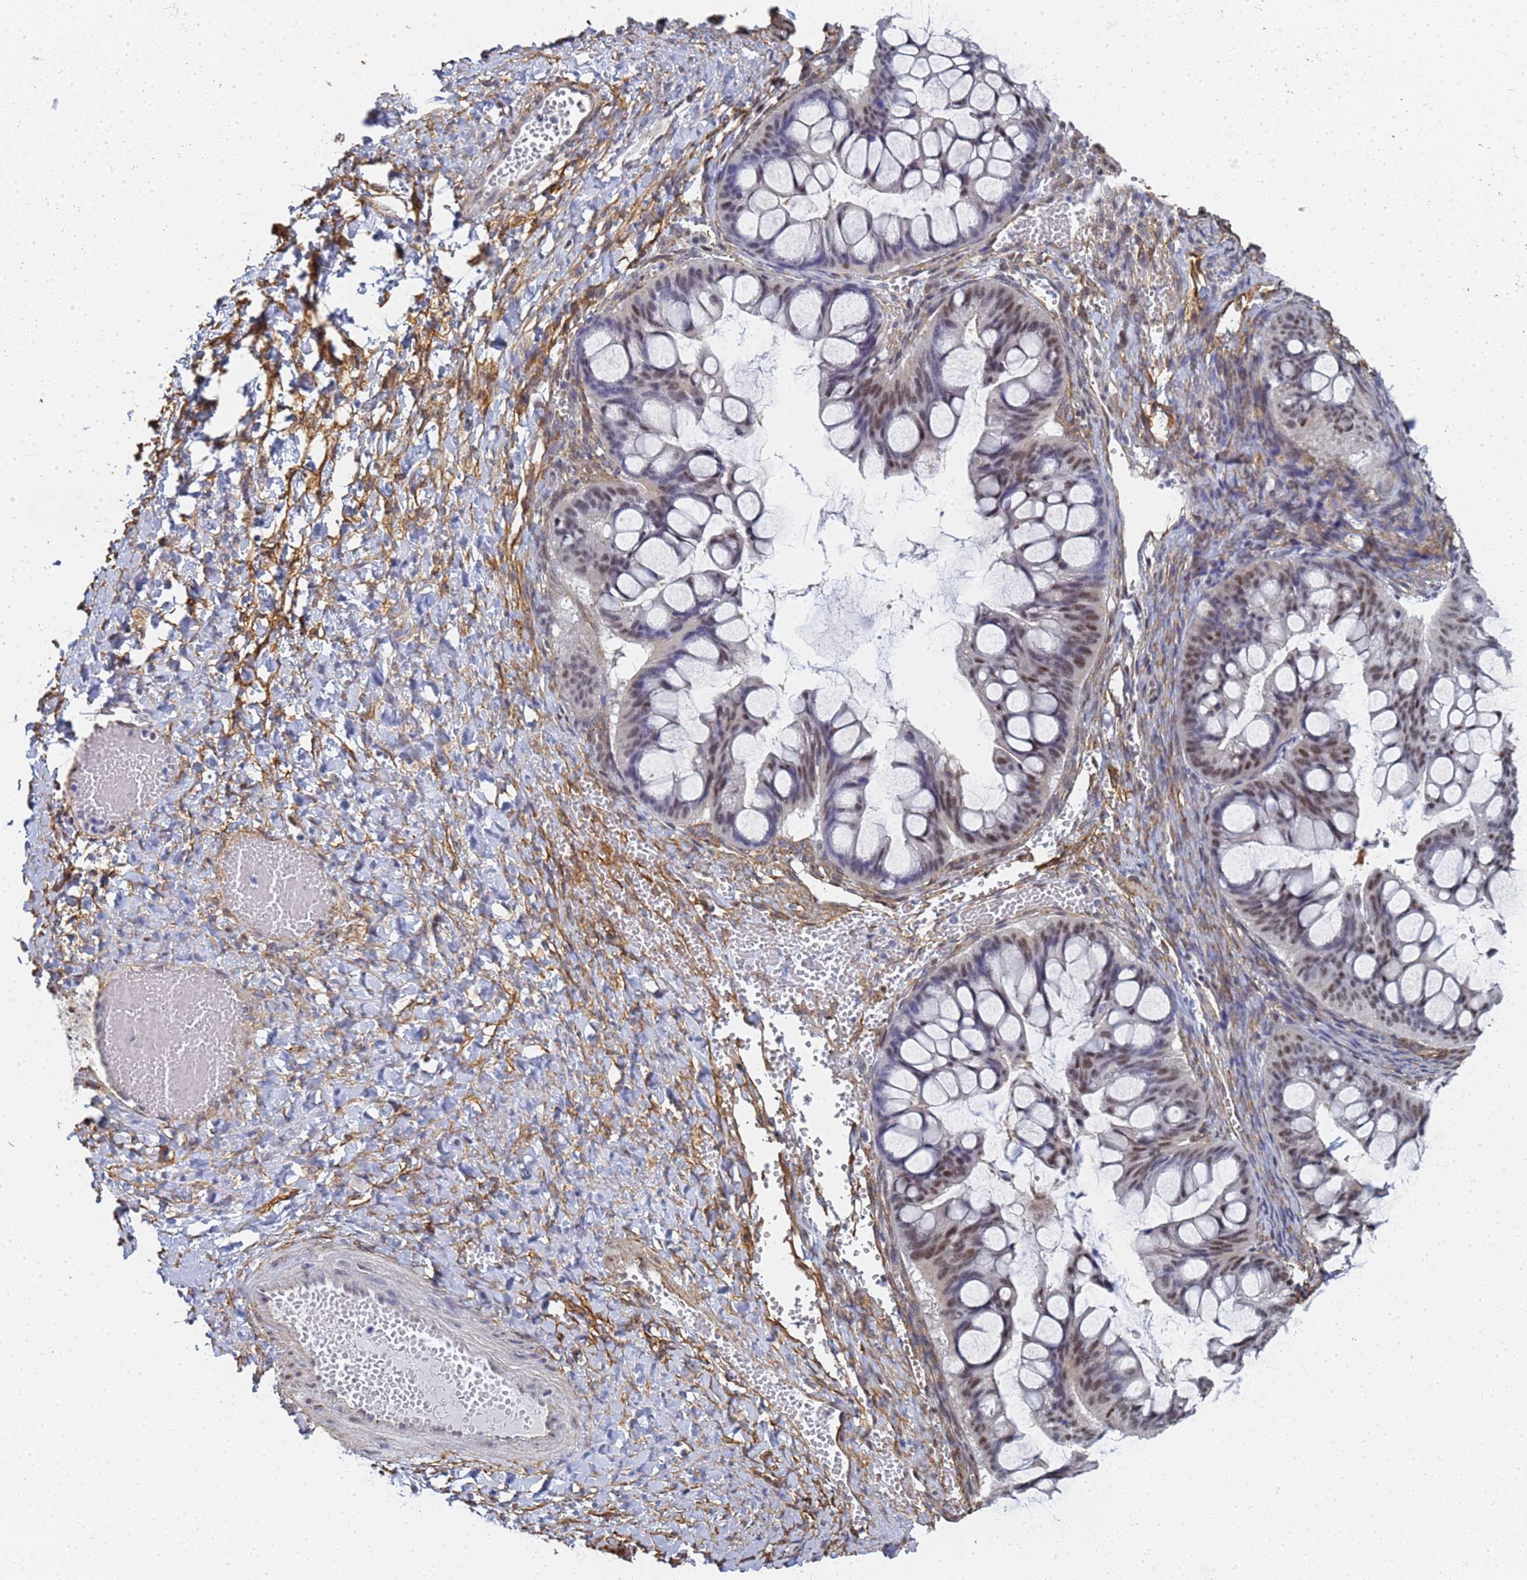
{"staining": {"intensity": "moderate", "quantity": "25%-75%", "location": "nuclear"}, "tissue": "ovarian cancer", "cell_type": "Tumor cells", "image_type": "cancer", "snomed": [{"axis": "morphology", "description": "Cystadenocarcinoma, mucinous, NOS"}, {"axis": "topography", "description": "Ovary"}], "caption": "Immunohistochemical staining of human ovarian cancer (mucinous cystadenocarcinoma) shows medium levels of moderate nuclear staining in about 25%-75% of tumor cells.", "gene": "PRRT4", "patient": {"sex": "female", "age": 73}}